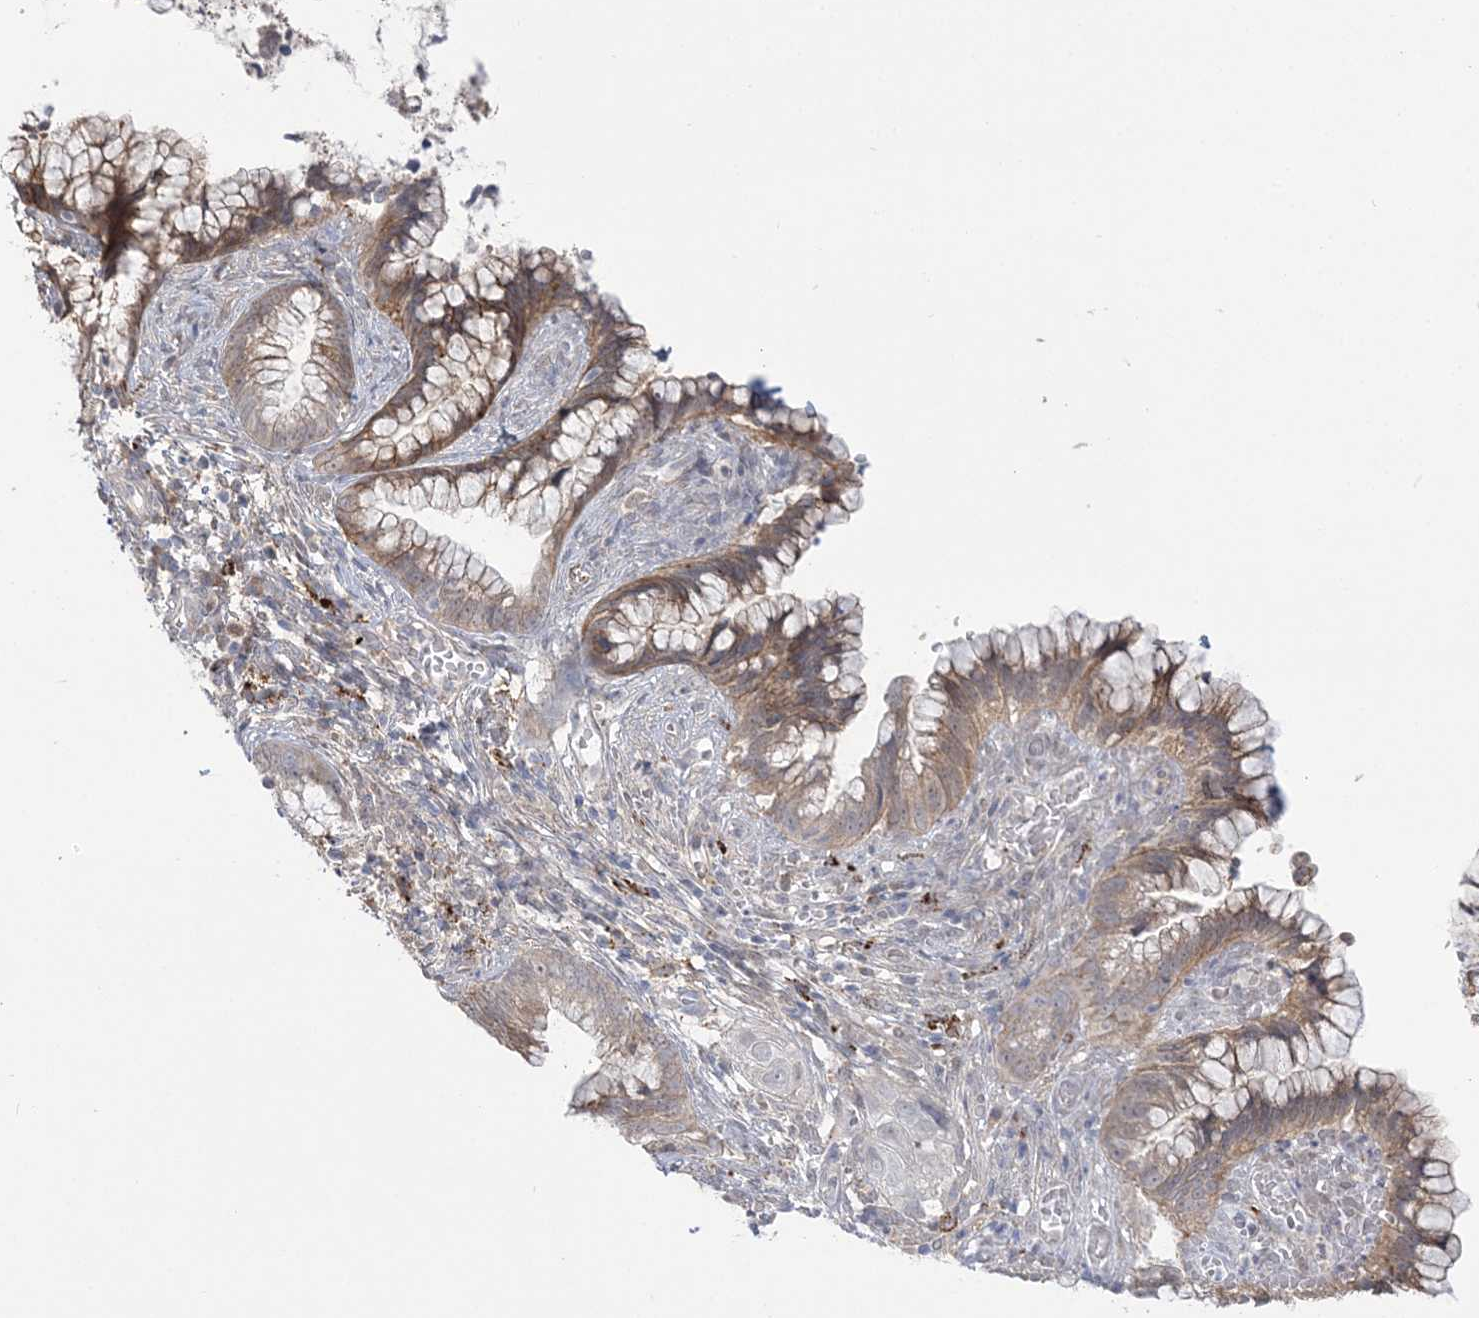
{"staining": {"intensity": "moderate", "quantity": ">75%", "location": "cytoplasmic/membranous"}, "tissue": "cervical cancer", "cell_type": "Tumor cells", "image_type": "cancer", "snomed": [{"axis": "morphology", "description": "Adenocarcinoma, NOS"}, {"axis": "topography", "description": "Cervix"}], "caption": "Protein expression analysis of human cervical adenocarcinoma reveals moderate cytoplasmic/membranous expression in about >75% of tumor cells.", "gene": "HAAO", "patient": {"sex": "female", "age": 44}}